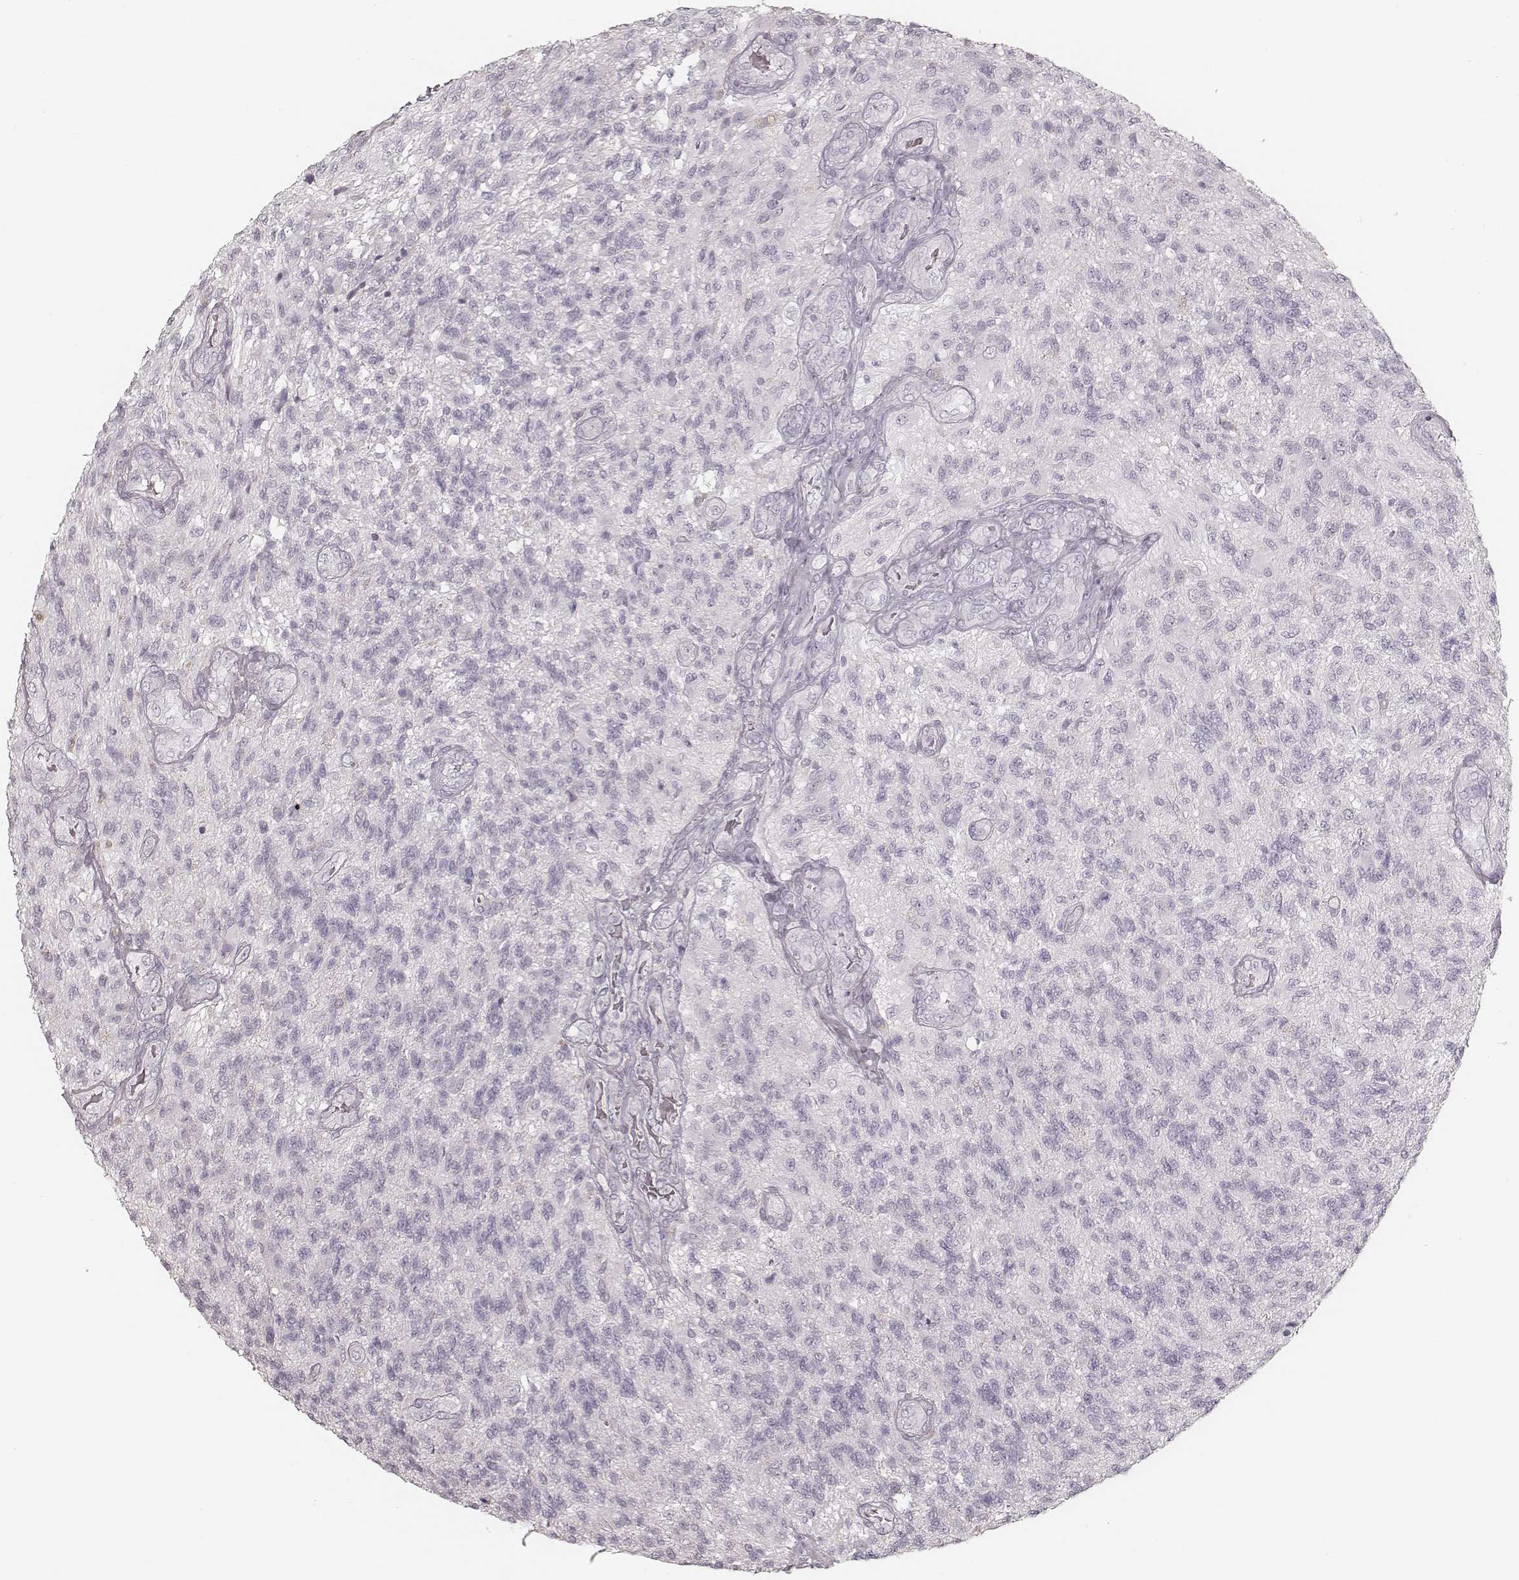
{"staining": {"intensity": "negative", "quantity": "none", "location": "none"}, "tissue": "glioma", "cell_type": "Tumor cells", "image_type": "cancer", "snomed": [{"axis": "morphology", "description": "Glioma, malignant, High grade"}, {"axis": "topography", "description": "Brain"}], "caption": "DAB immunohistochemical staining of human glioma demonstrates no significant staining in tumor cells. (Immunohistochemistry, brightfield microscopy, high magnification).", "gene": "KRT31", "patient": {"sex": "male", "age": 56}}